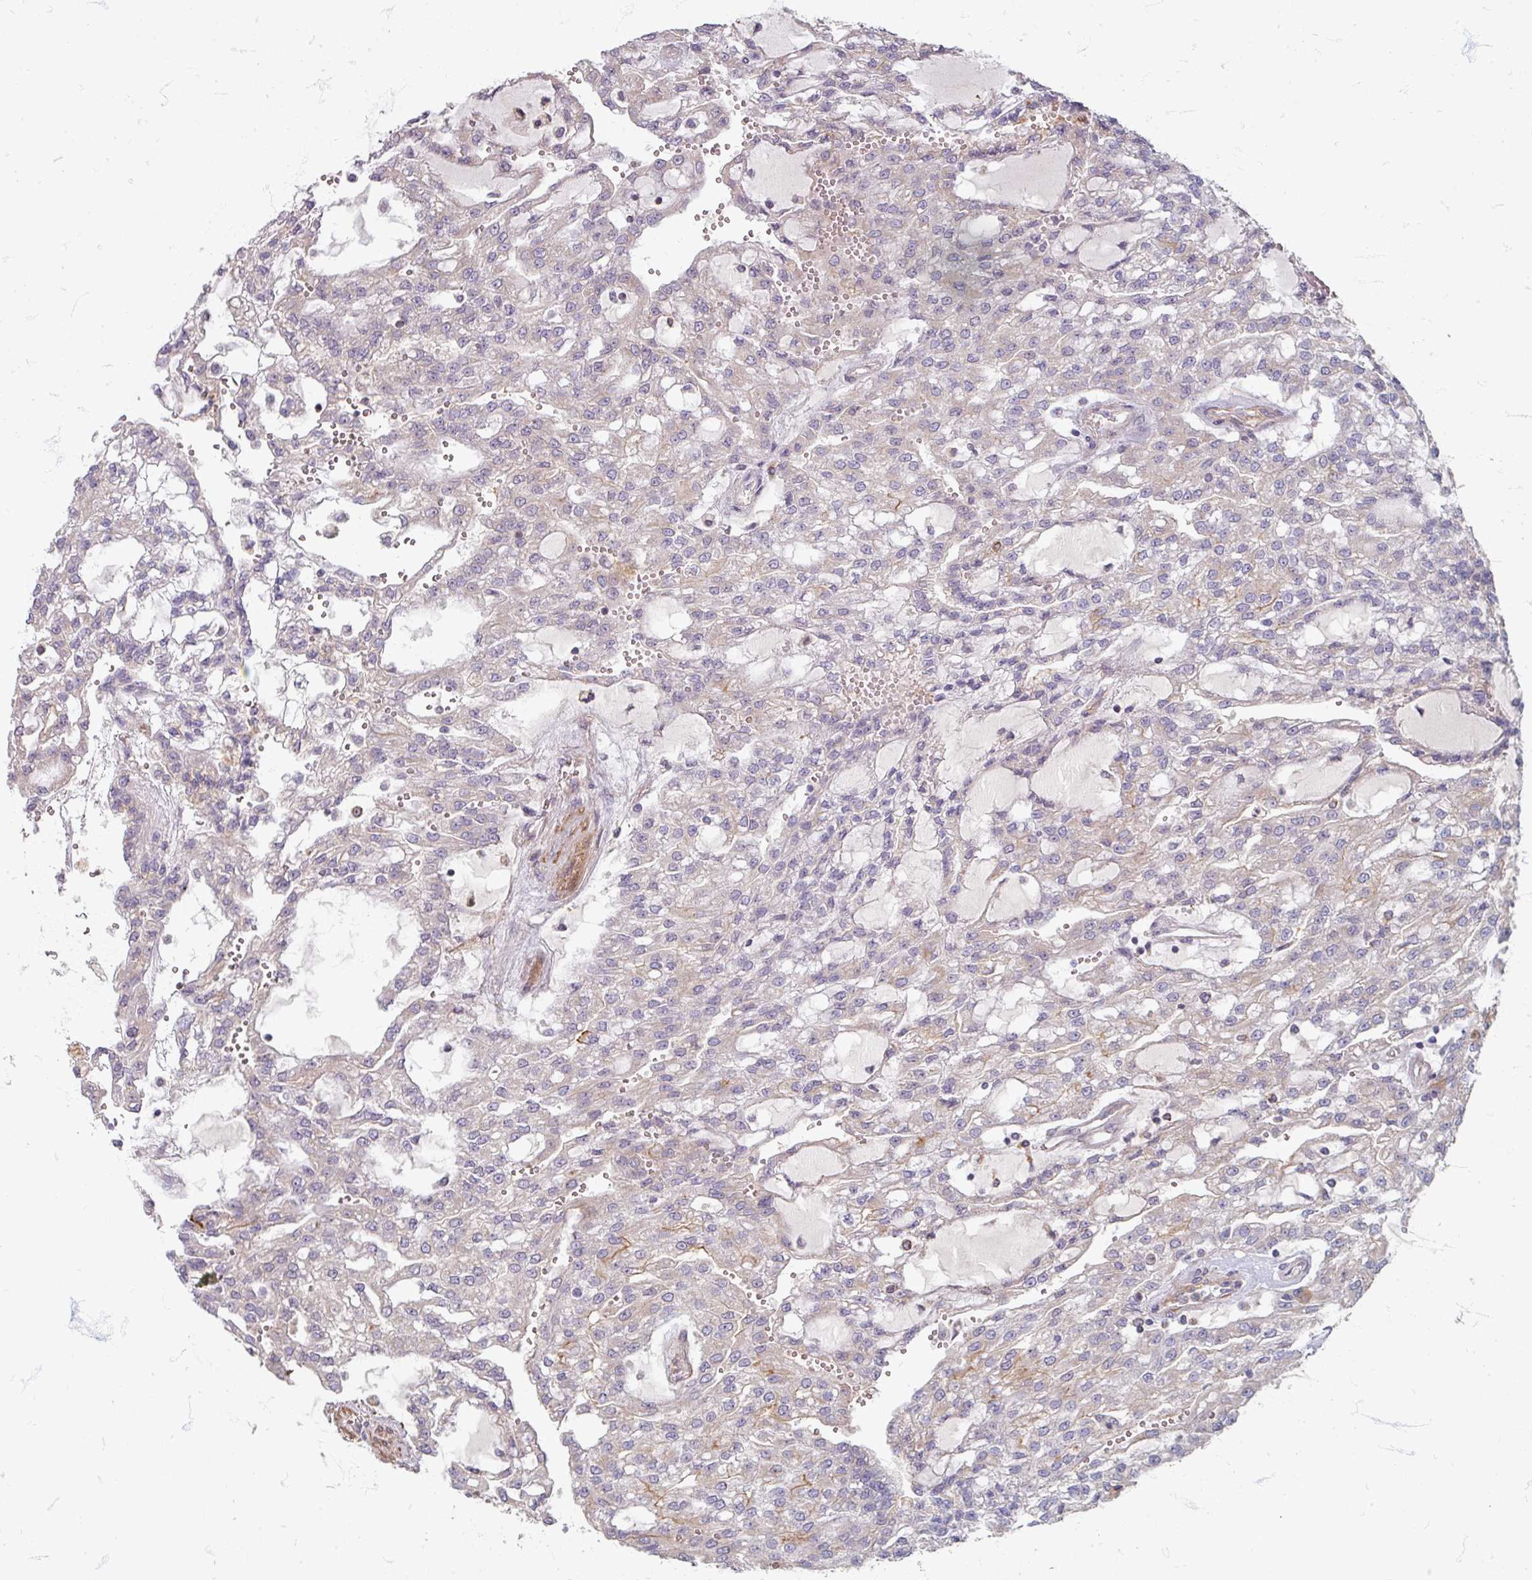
{"staining": {"intensity": "negative", "quantity": "none", "location": "none"}, "tissue": "renal cancer", "cell_type": "Tumor cells", "image_type": "cancer", "snomed": [{"axis": "morphology", "description": "Adenocarcinoma, NOS"}, {"axis": "topography", "description": "Kidney"}], "caption": "A histopathology image of human renal cancer is negative for staining in tumor cells.", "gene": "GABARAPL1", "patient": {"sex": "male", "age": 63}}